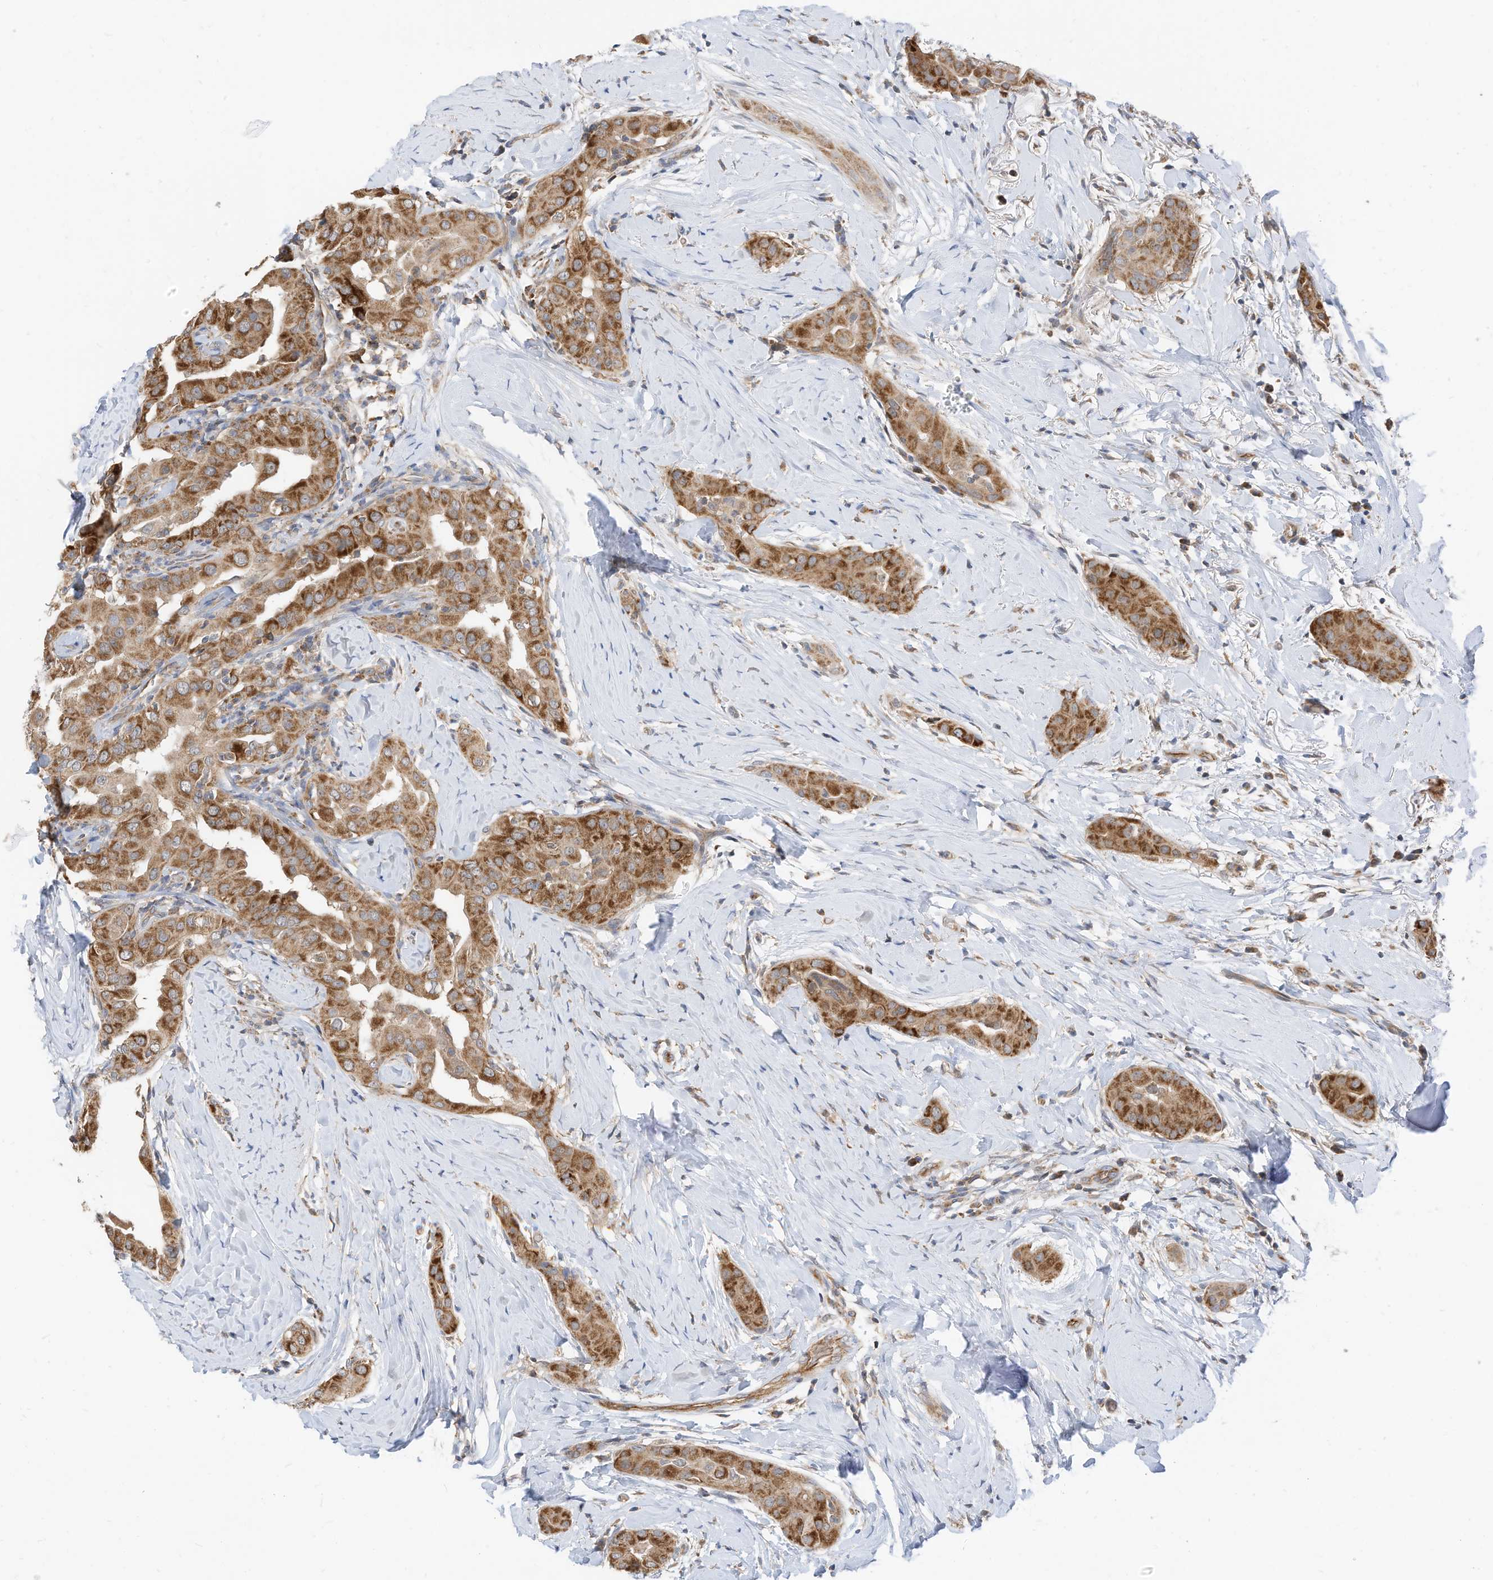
{"staining": {"intensity": "moderate", "quantity": ">75%", "location": "cytoplasmic/membranous"}, "tissue": "thyroid cancer", "cell_type": "Tumor cells", "image_type": "cancer", "snomed": [{"axis": "morphology", "description": "Papillary adenocarcinoma, NOS"}, {"axis": "topography", "description": "Thyroid gland"}], "caption": "A histopathology image of human papillary adenocarcinoma (thyroid) stained for a protein demonstrates moderate cytoplasmic/membranous brown staining in tumor cells. The protein of interest is stained brown, and the nuclei are stained in blue (DAB (3,3'-diaminobenzidine) IHC with brightfield microscopy, high magnification).", "gene": "METTL6", "patient": {"sex": "male", "age": 33}}